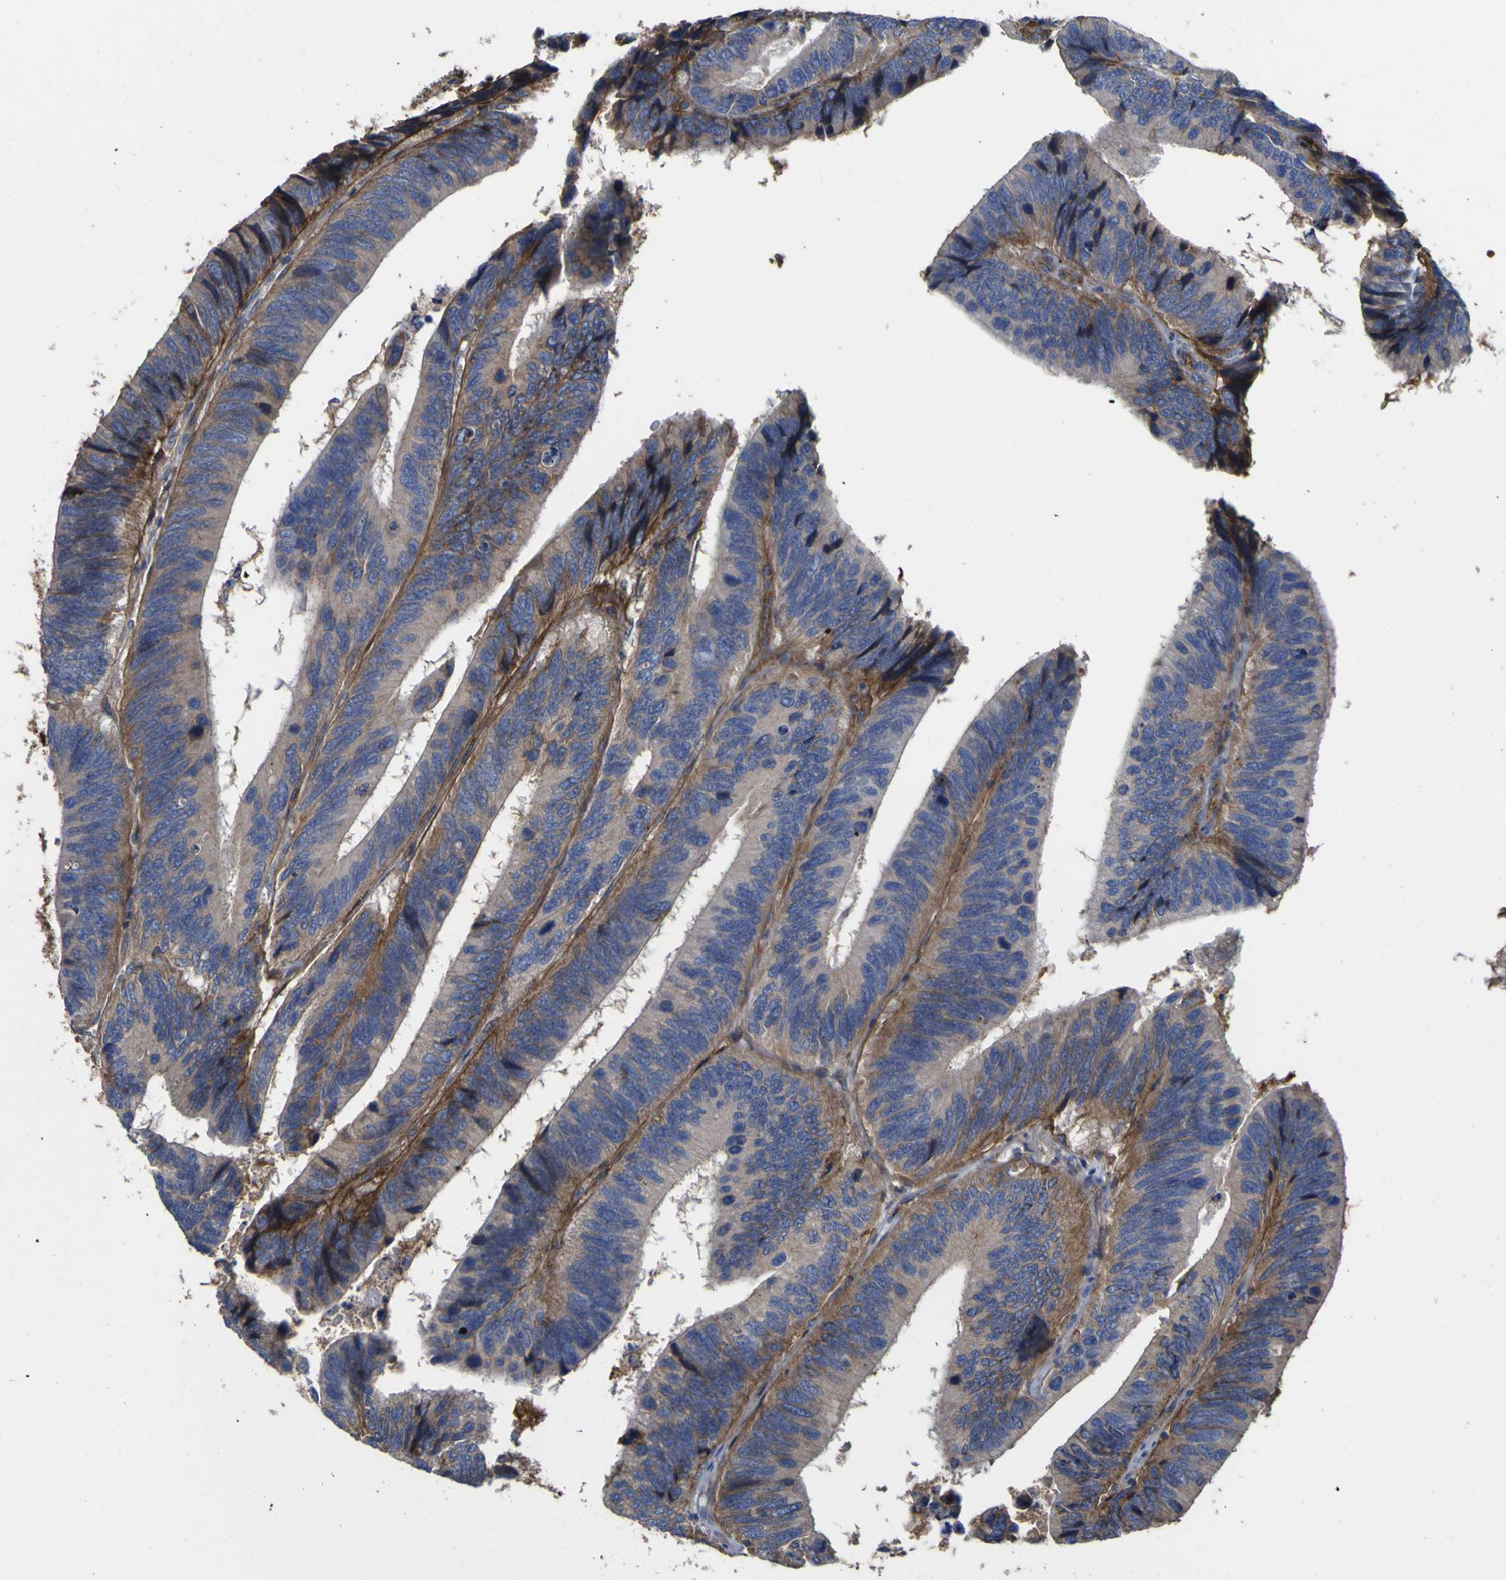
{"staining": {"intensity": "moderate", "quantity": ">75%", "location": "cytoplasmic/membranous"}, "tissue": "colorectal cancer", "cell_type": "Tumor cells", "image_type": "cancer", "snomed": [{"axis": "morphology", "description": "Adenocarcinoma, NOS"}, {"axis": "topography", "description": "Colon"}], "caption": "The photomicrograph shows immunohistochemical staining of colorectal cancer (adenocarcinoma). There is moderate cytoplasmic/membranous staining is appreciated in about >75% of tumor cells. The staining was performed using DAB to visualize the protein expression in brown, while the nuclei were stained in blue with hematoxylin (Magnification: 20x).", "gene": "CD151", "patient": {"sex": "male", "age": 72}}